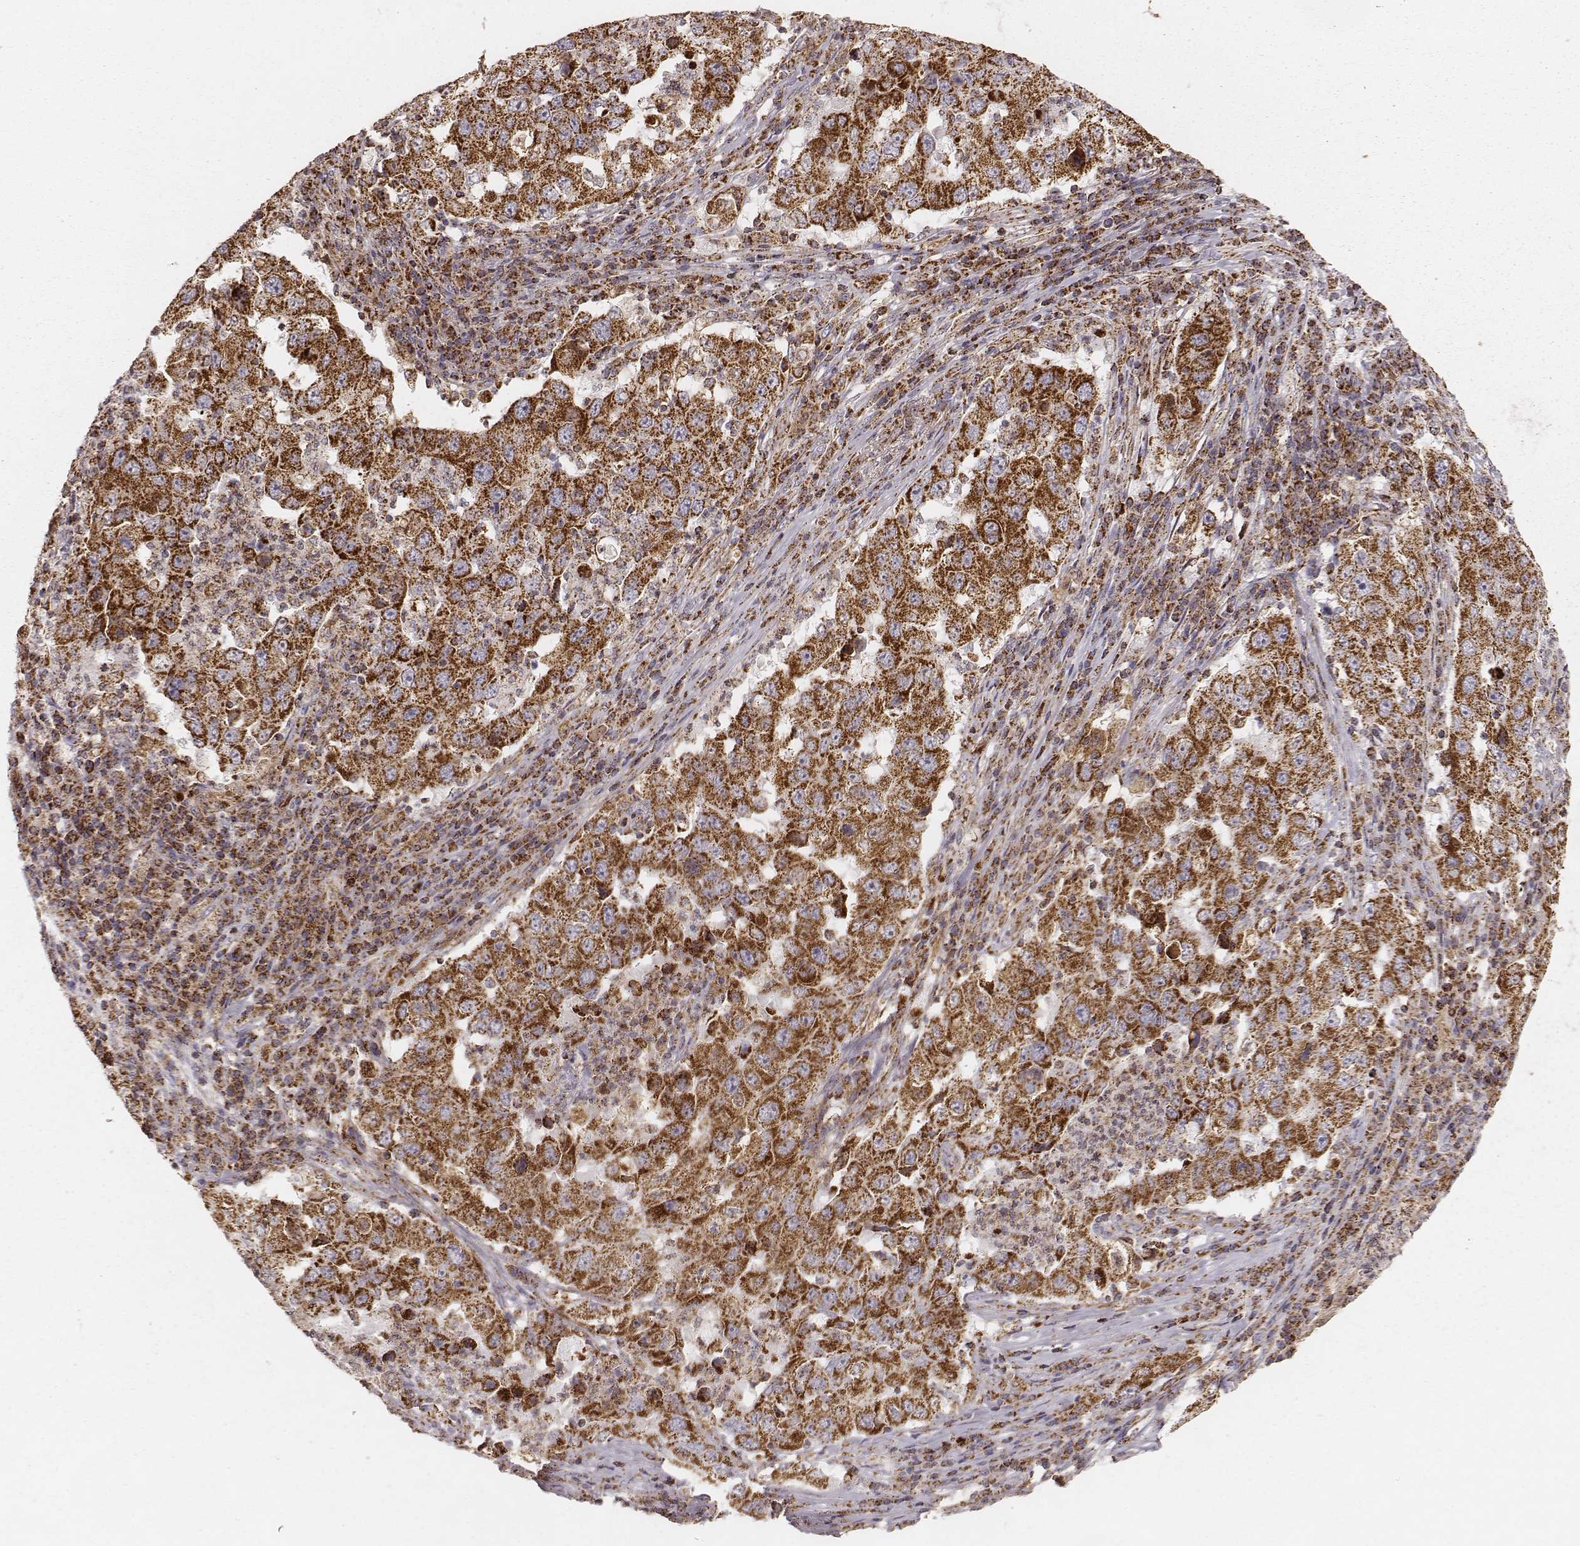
{"staining": {"intensity": "strong", "quantity": ">75%", "location": "cytoplasmic/membranous"}, "tissue": "lung cancer", "cell_type": "Tumor cells", "image_type": "cancer", "snomed": [{"axis": "morphology", "description": "Adenocarcinoma, NOS"}, {"axis": "topography", "description": "Lung"}], "caption": "Immunohistochemistry of human adenocarcinoma (lung) displays high levels of strong cytoplasmic/membranous staining in about >75% of tumor cells. (IHC, brightfield microscopy, high magnification).", "gene": "CS", "patient": {"sex": "male", "age": 73}}